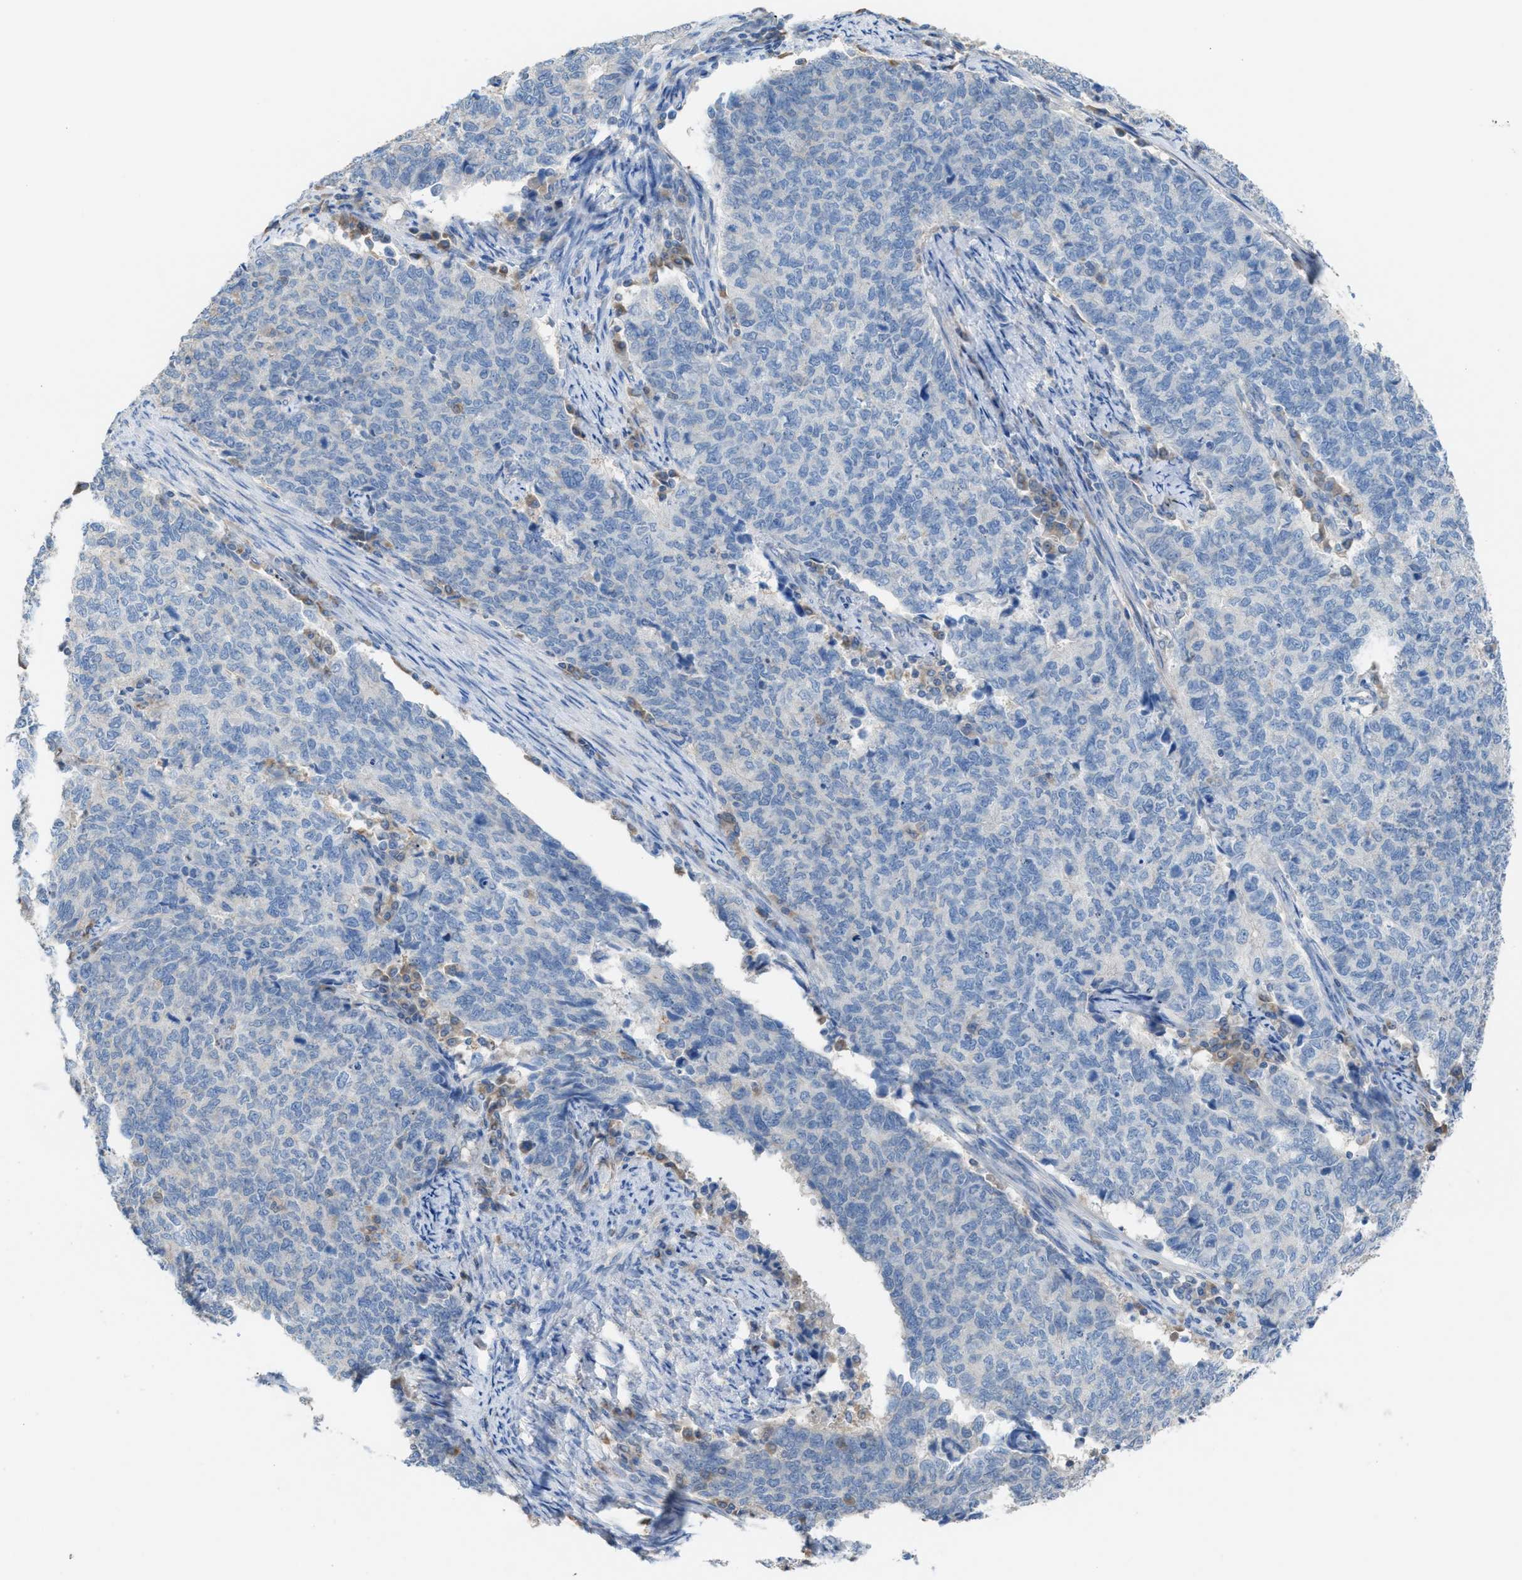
{"staining": {"intensity": "negative", "quantity": "none", "location": "none"}, "tissue": "cervical cancer", "cell_type": "Tumor cells", "image_type": "cancer", "snomed": [{"axis": "morphology", "description": "Squamous cell carcinoma, NOS"}, {"axis": "topography", "description": "Cervix"}], "caption": "High power microscopy histopathology image of an immunohistochemistry micrograph of squamous cell carcinoma (cervical), revealing no significant staining in tumor cells.", "gene": "NQO2", "patient": {"sex": "female", "age": 63}}